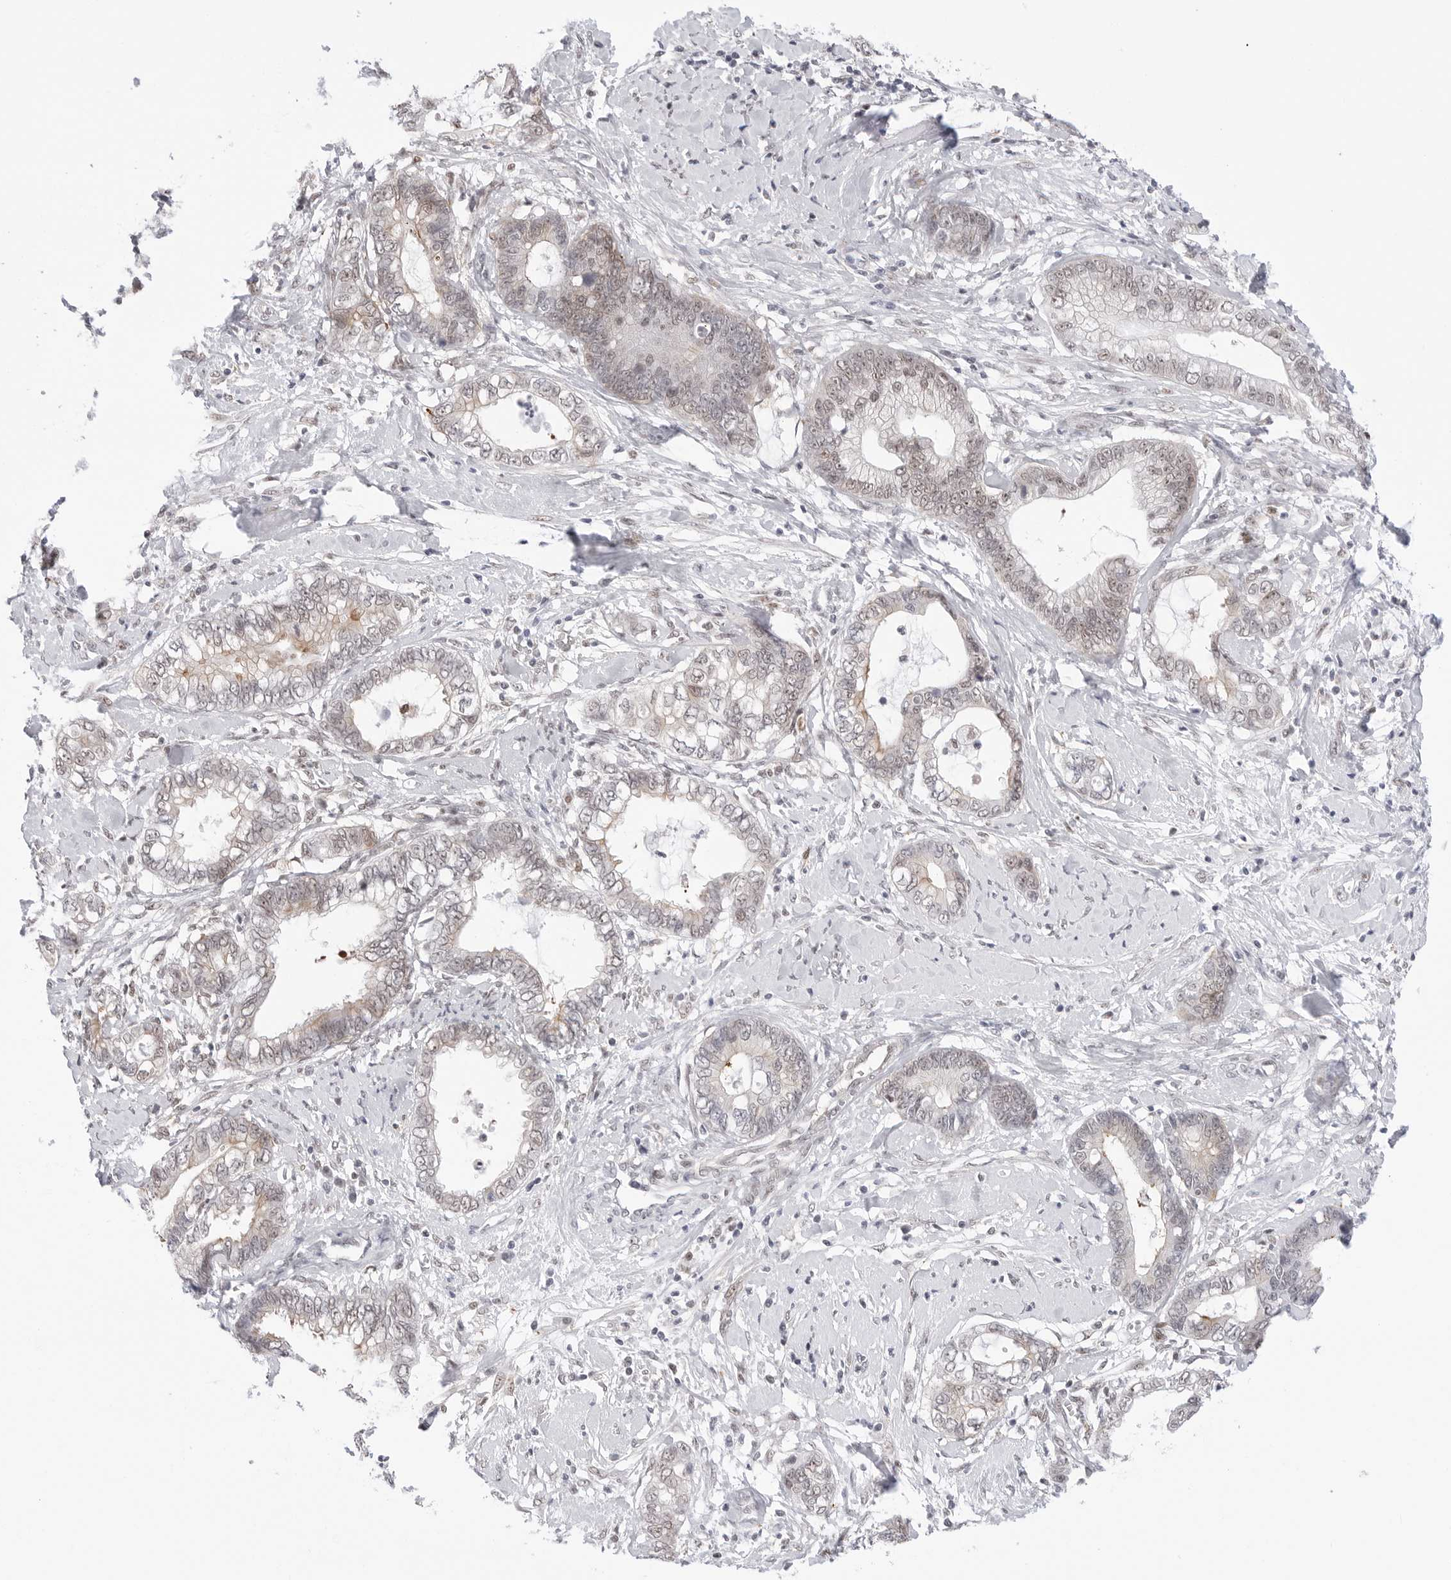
{"staining": {"intensity": "weak", "quantity": "25%-75%", "location": "nuclear"}, "tissue": "cervical cancer", "cell_type": "Tumor cells", "image_type": "cancer", "snomed": [{"axis": "morphology", "description": "Adenocarcinoma, NOS"}, {"axis": "topography", "description": "Cervix"}], "caption": "A high-resolution image shows immunohistochemistry staining of cervical cancer, which reveals weak nuclear staining in about 25%-75% of tumor cells. (DAB (3,3'-diaminobenzidine) IHC, brown staining for protein, blue staining for nuclei).", "gene": "C1orf162", "patient": {"sex": "female", "age": 44}}